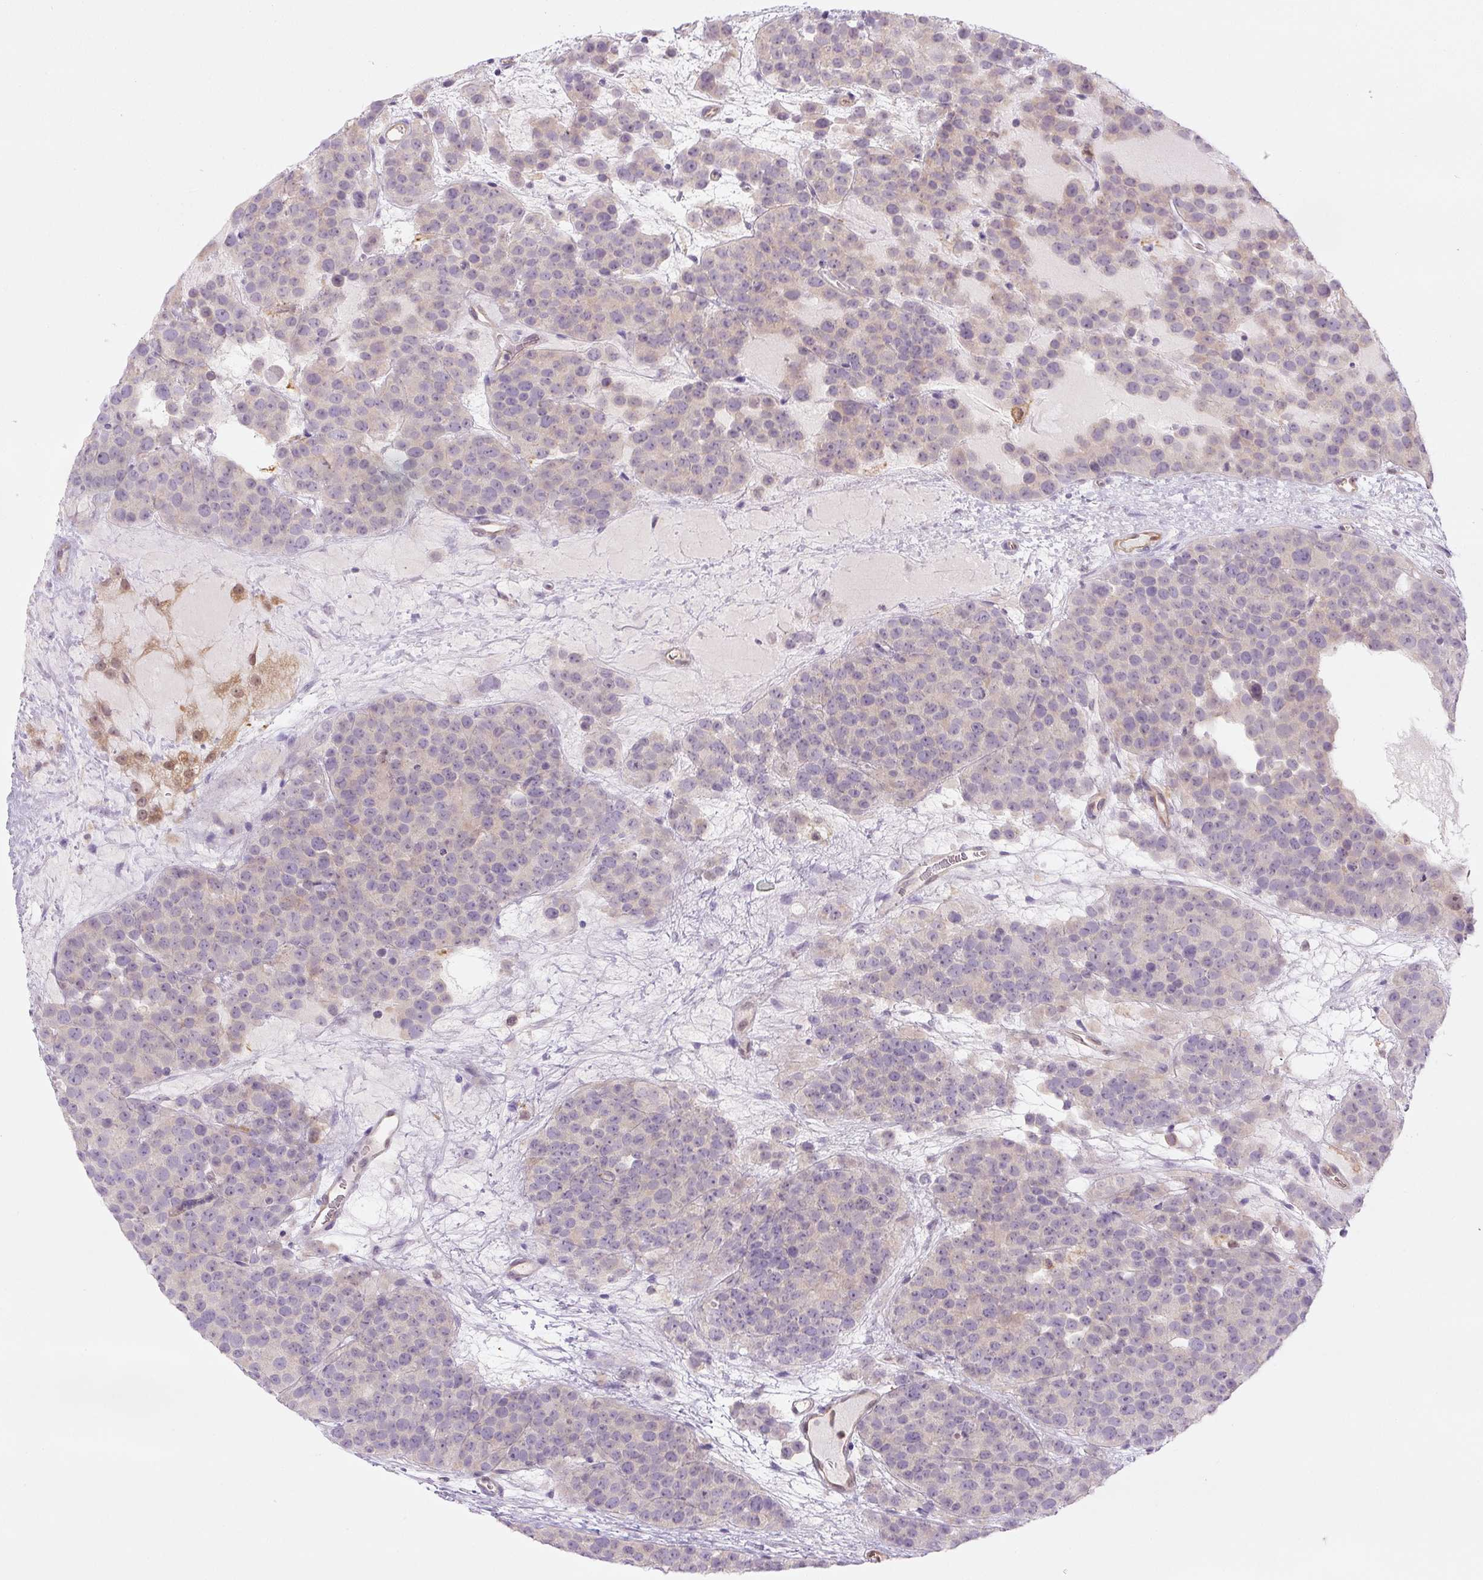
{"staining": {"intensity": "negative", "quantity": "none", "location": "none"}, "tissue": "testis cancer", "cell_type": "Tumor cells", "image_type": "cancer", "snomed": [{"axis": "morphology", "description": "Seminoma, NOS"}, {"axis": "topography", "description": "Testis"}], "caption": "A photomicrograph of human seminoma (testis) is negative for staining in tumor cells.", "gene": "SPSB2", "patient": {"sex": "male", "age": 71}}